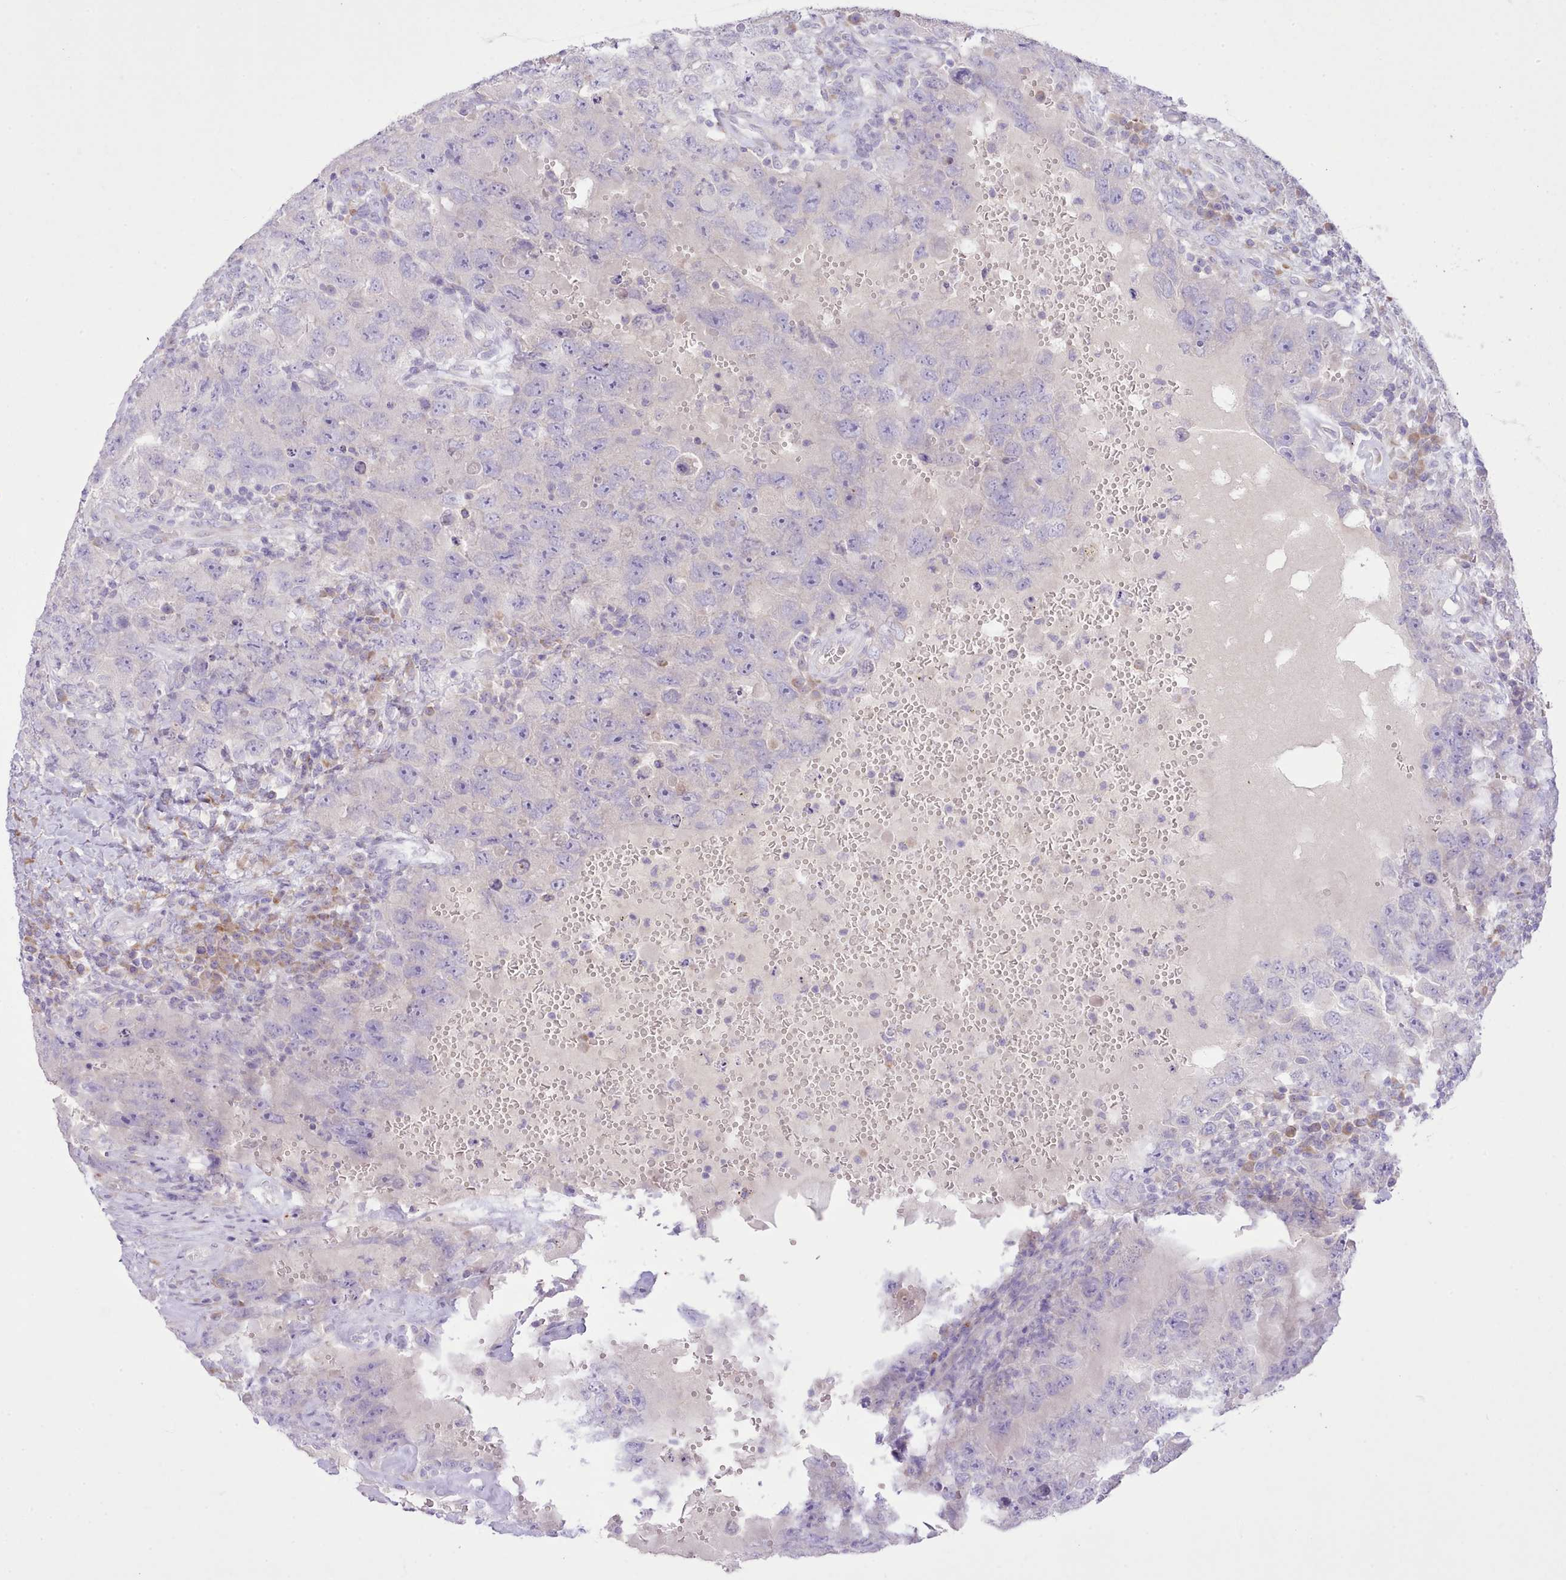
{"staining": {"intensity": "negative", "quantity": "none", "location": "none"}, "tissue": "testis cancer", "cell_type": "Tumor cells", "image_type": "cancer", "snomed": [{"axis": "morphology", "description": "Carcinoma, Embryonal, NOS"}, {"axis": "topography", "description": "Testis"}], "caption": "Immunohistochemistry histopathology image of neoplastic tissue: testis embryonal carcinoma stained with DAB (3,3'-diaminobenzidine) demonstrates no significant protein positivity in tumor cells. (Immunohistochemistry (ihc), brightfield microscopy, high magnification).", "gene": "CCL1", "patient": {"sex": "male", "age": 26}}